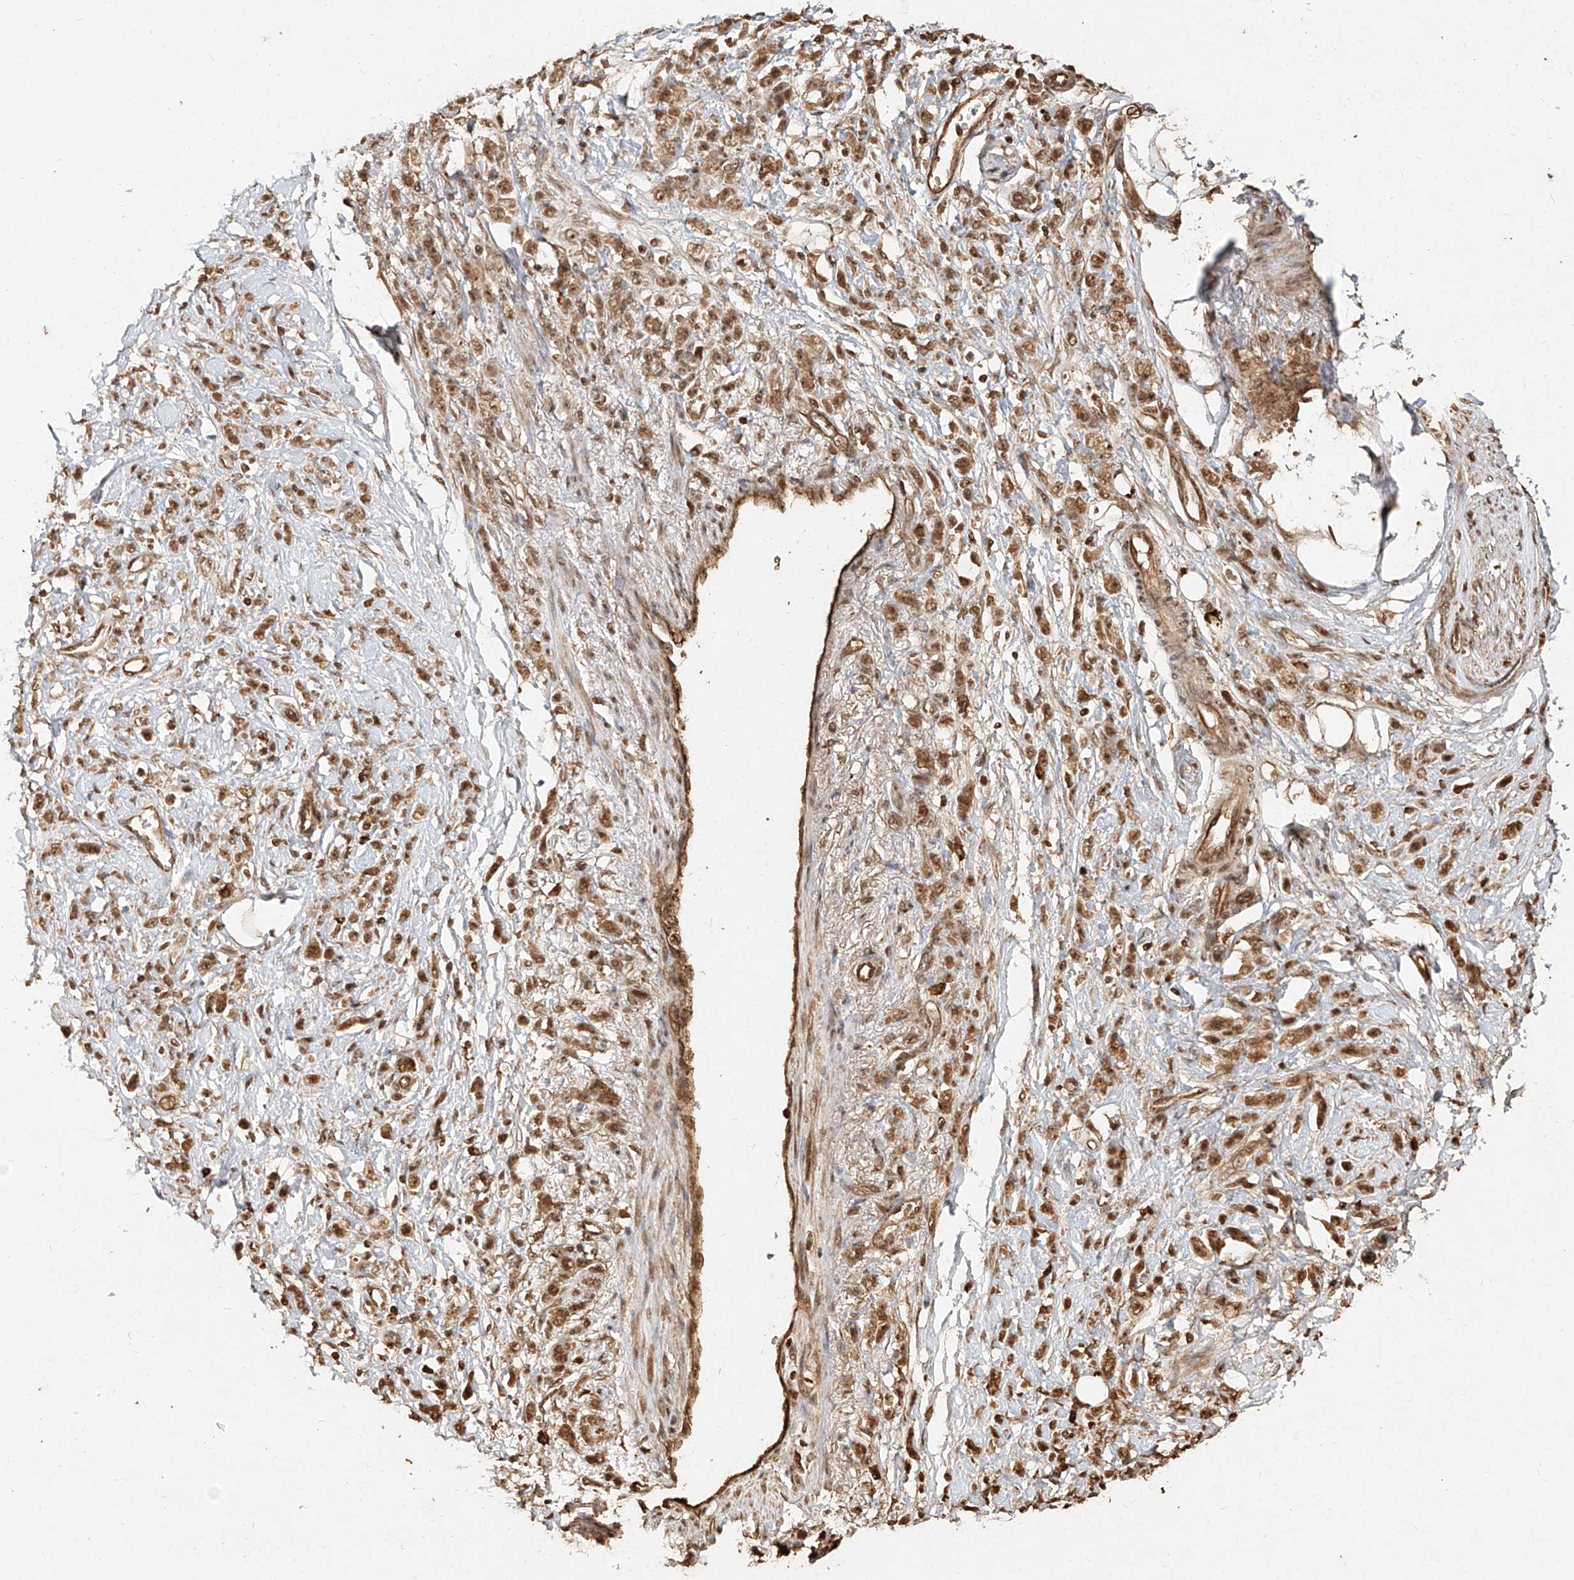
{"staining": {"intensity": "moderate", "quantity": ">75%", "location": "cytoplasmic/membranous,nuclear"}, "tissue": "stomach cancer", "cell_type": "Tumor cells", "image_type": "cancer", "snomed": [{"axis": "morphology", "description": "Normal tissue, NOS"}, {"axis": "morphology", "description": "Adenocarcinoma, NOS"}, {"axis": "topography", "description": "Stomach"}], "caption": "Immunohistochemistry (DAB (3,3'-diaminobenzidine)) staining of adenocarcinoma (stomach) reveals moderate cytoplasmic/membranous and nuclear protein positivity in approximately >75% of tumor cells.", "gene": "UBE2K", "patient": {"sex": "male", "age": 82}}